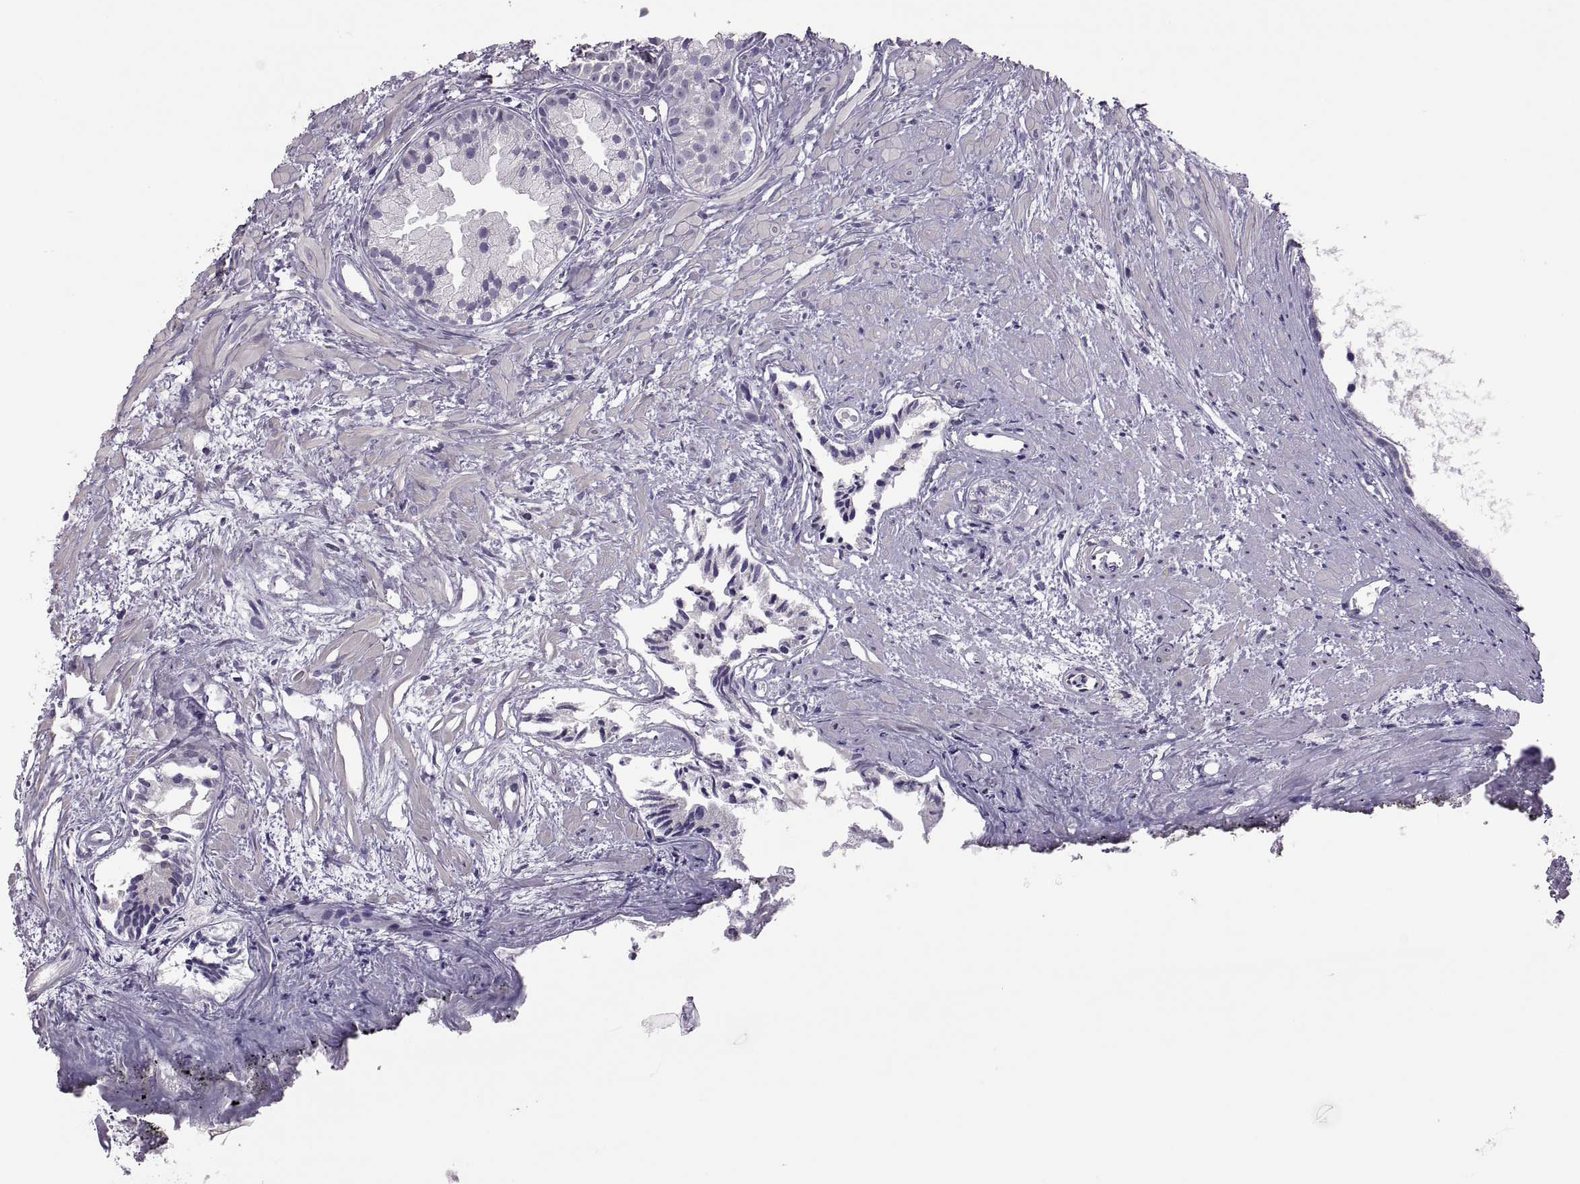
{"staining": {"intensity": "negative", "quantity": "none", "location": "none"}, "tissue": "prostate cancer", "cell_type": "Tumor cells", "image_type": "cancer", "snomed": [{"axis": "morphology", "description": "Adenocarcinoma, High grade"}, {"axis": "topography", "description": "Prostate"}], "caption": "DAB (3,3'-diaminobenzidine) immunohistochemical staining of prostate cancer reveals no significant expression in tumor cells.", "gene": "TBX19", "patient": {"sex": "male", "age": 79}}